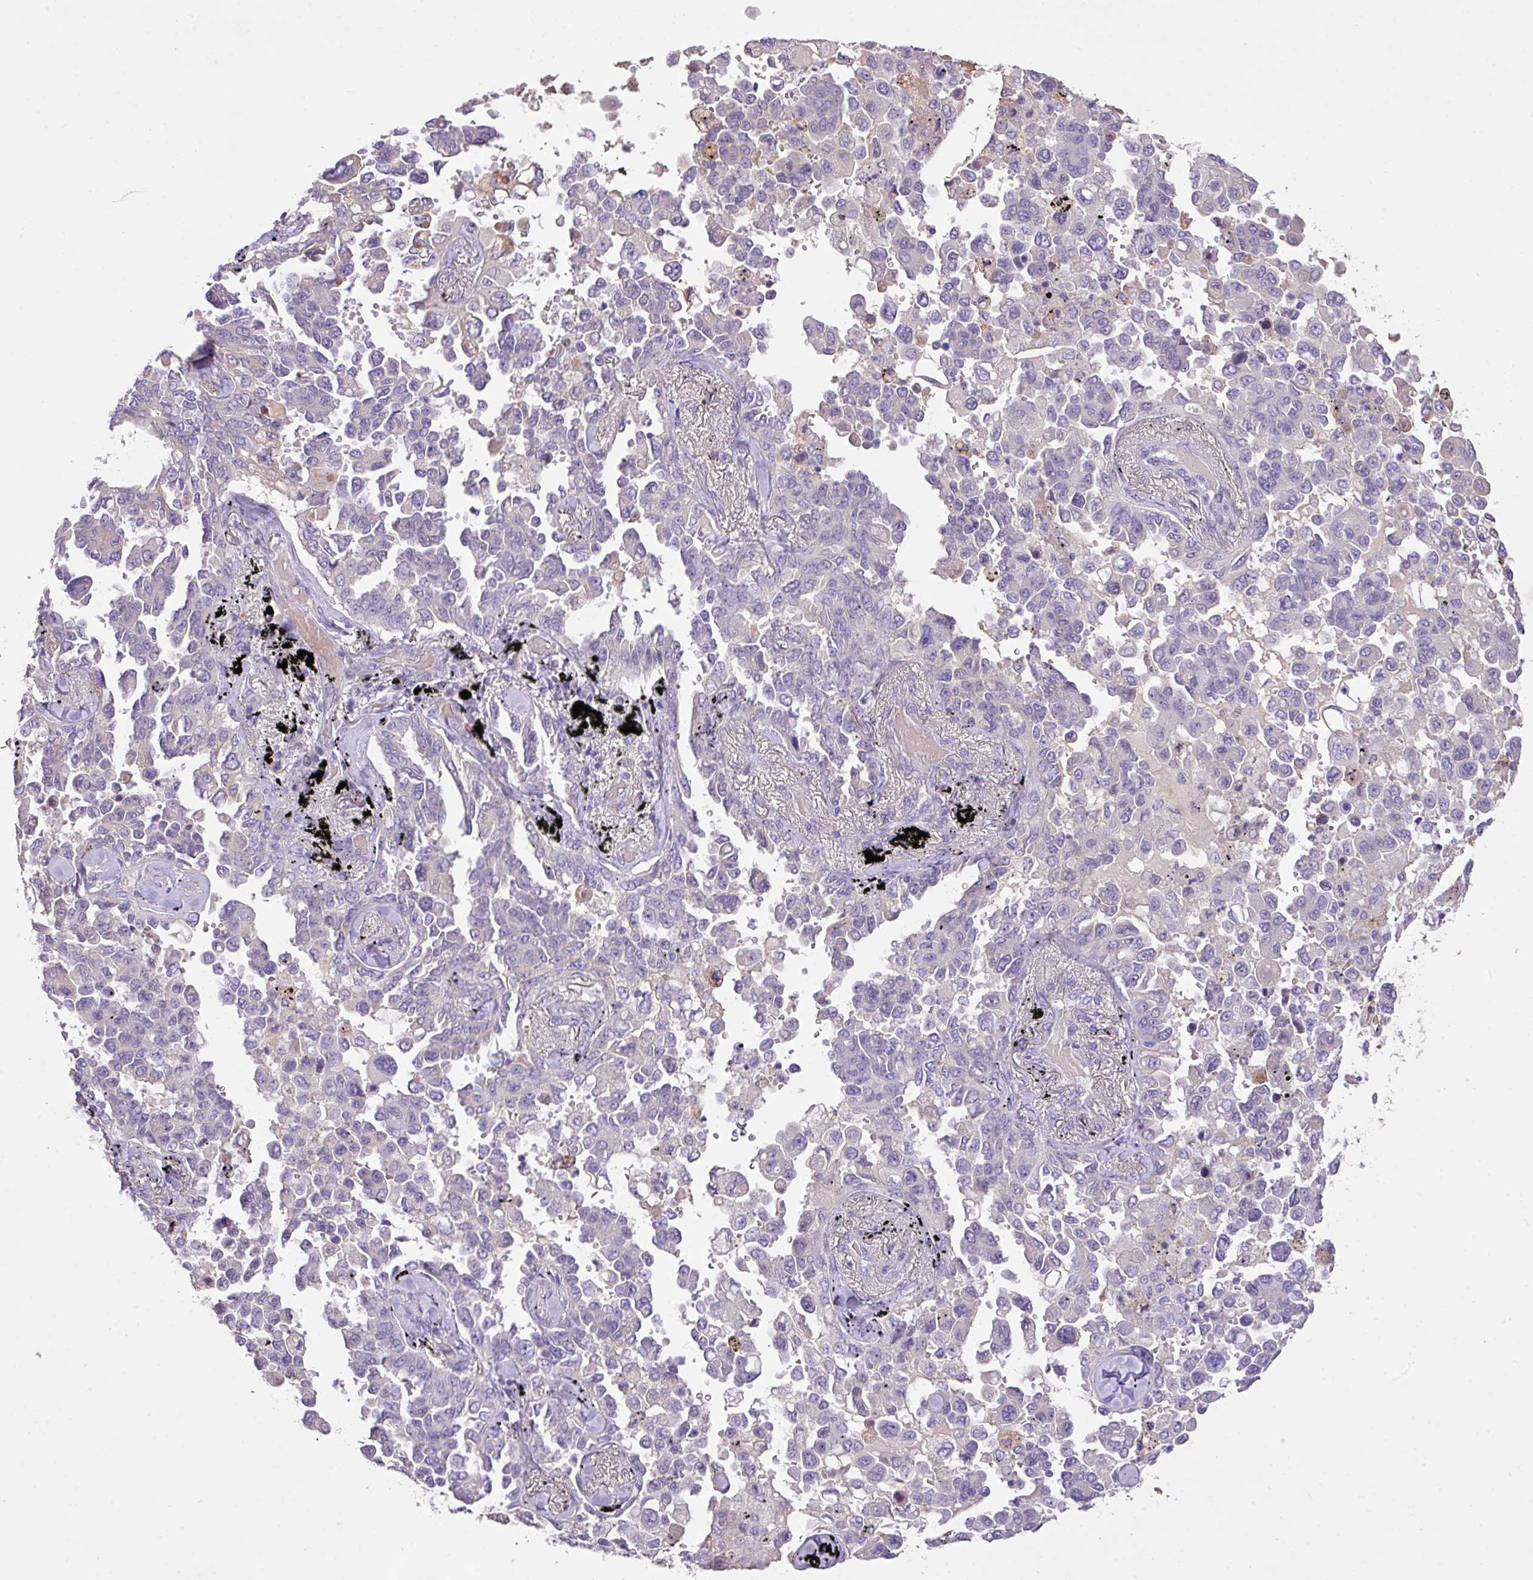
{"staining": {"intensity": "negative", "quantity": "none", "location": "none"}, "tissue": "lung cancer", "cell_type": "Tumor cells", "image_type": "cancer", "snomed": [{"axis": "morphology", "description": "Adenocarcinoma, NOS"}, {"axis": "topography", "description": "Lung"}], "caption": "High magnification brightfield microscopy of lung cancer (adenocarcinoma) stained with DAB (brown) and counterstained with hematoxylin (blue): tumor cells show no significant staining.", "gene": "OR6C6", "patient": {"sex": "female", "age": 67}}